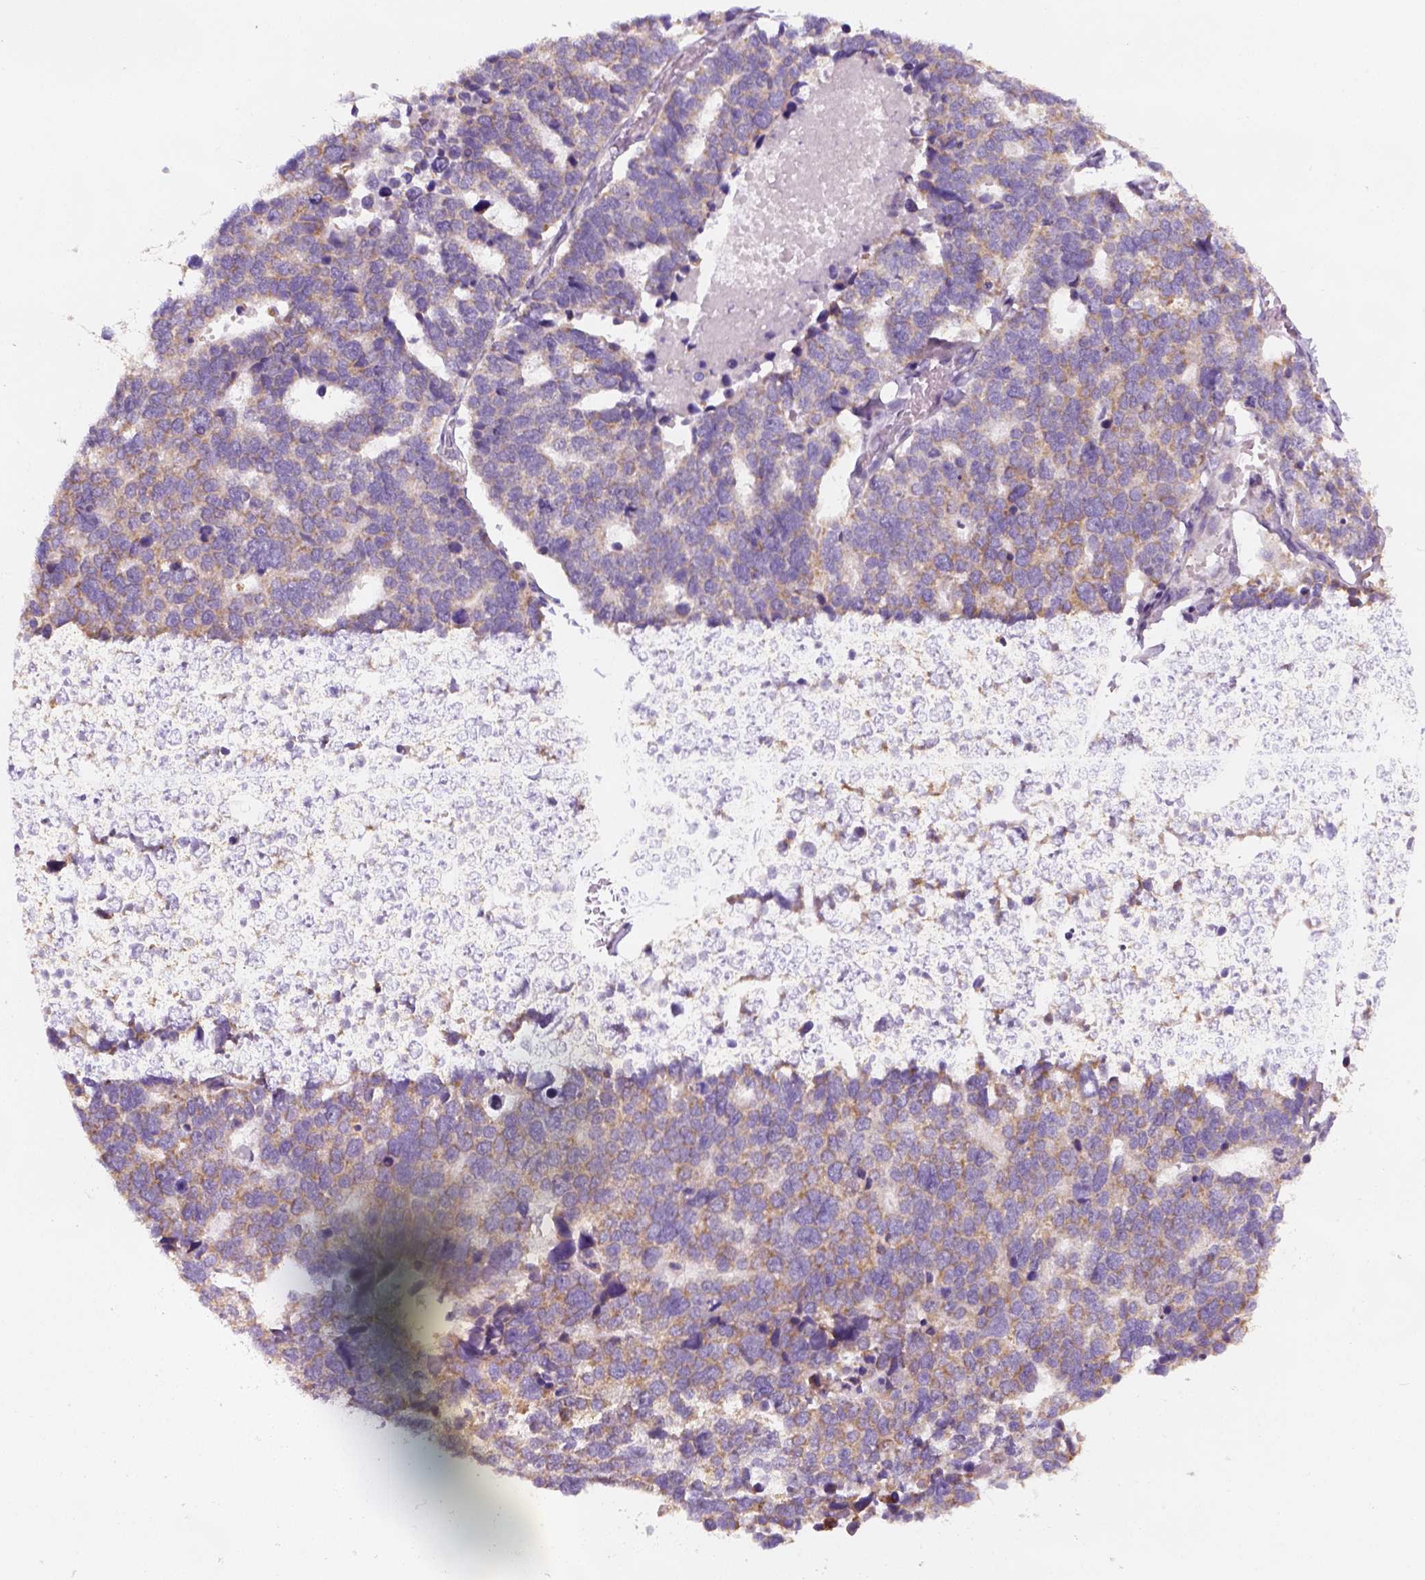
{"staining": {"intensity": "weak", "quantity": "25%-75%", "location": "cytoplasmic/membranous"}, "tissue": "stomach cancer", "cell_type": "Tumor cells", "image_type": "cancer", "snomed": [{"axis": "morphology", "description": "Adenocarcinoma, NOS"}, {"axis": "topography", "description": "Stomach"}], "caption": "Protein staining of stomach cancer (adenocarcinoma) tissue exhibits weak cytoplasmic/membranous positivity in about 25%-75% of tumor cells. (Stains: DAB (3,3'-diaminobenzidine) in brown, nuclei in blue, Microscopy: brightfield microscopy at high magnification).", "gene": "AWAT2", "patient": {"sex": "male", "age": 69}}